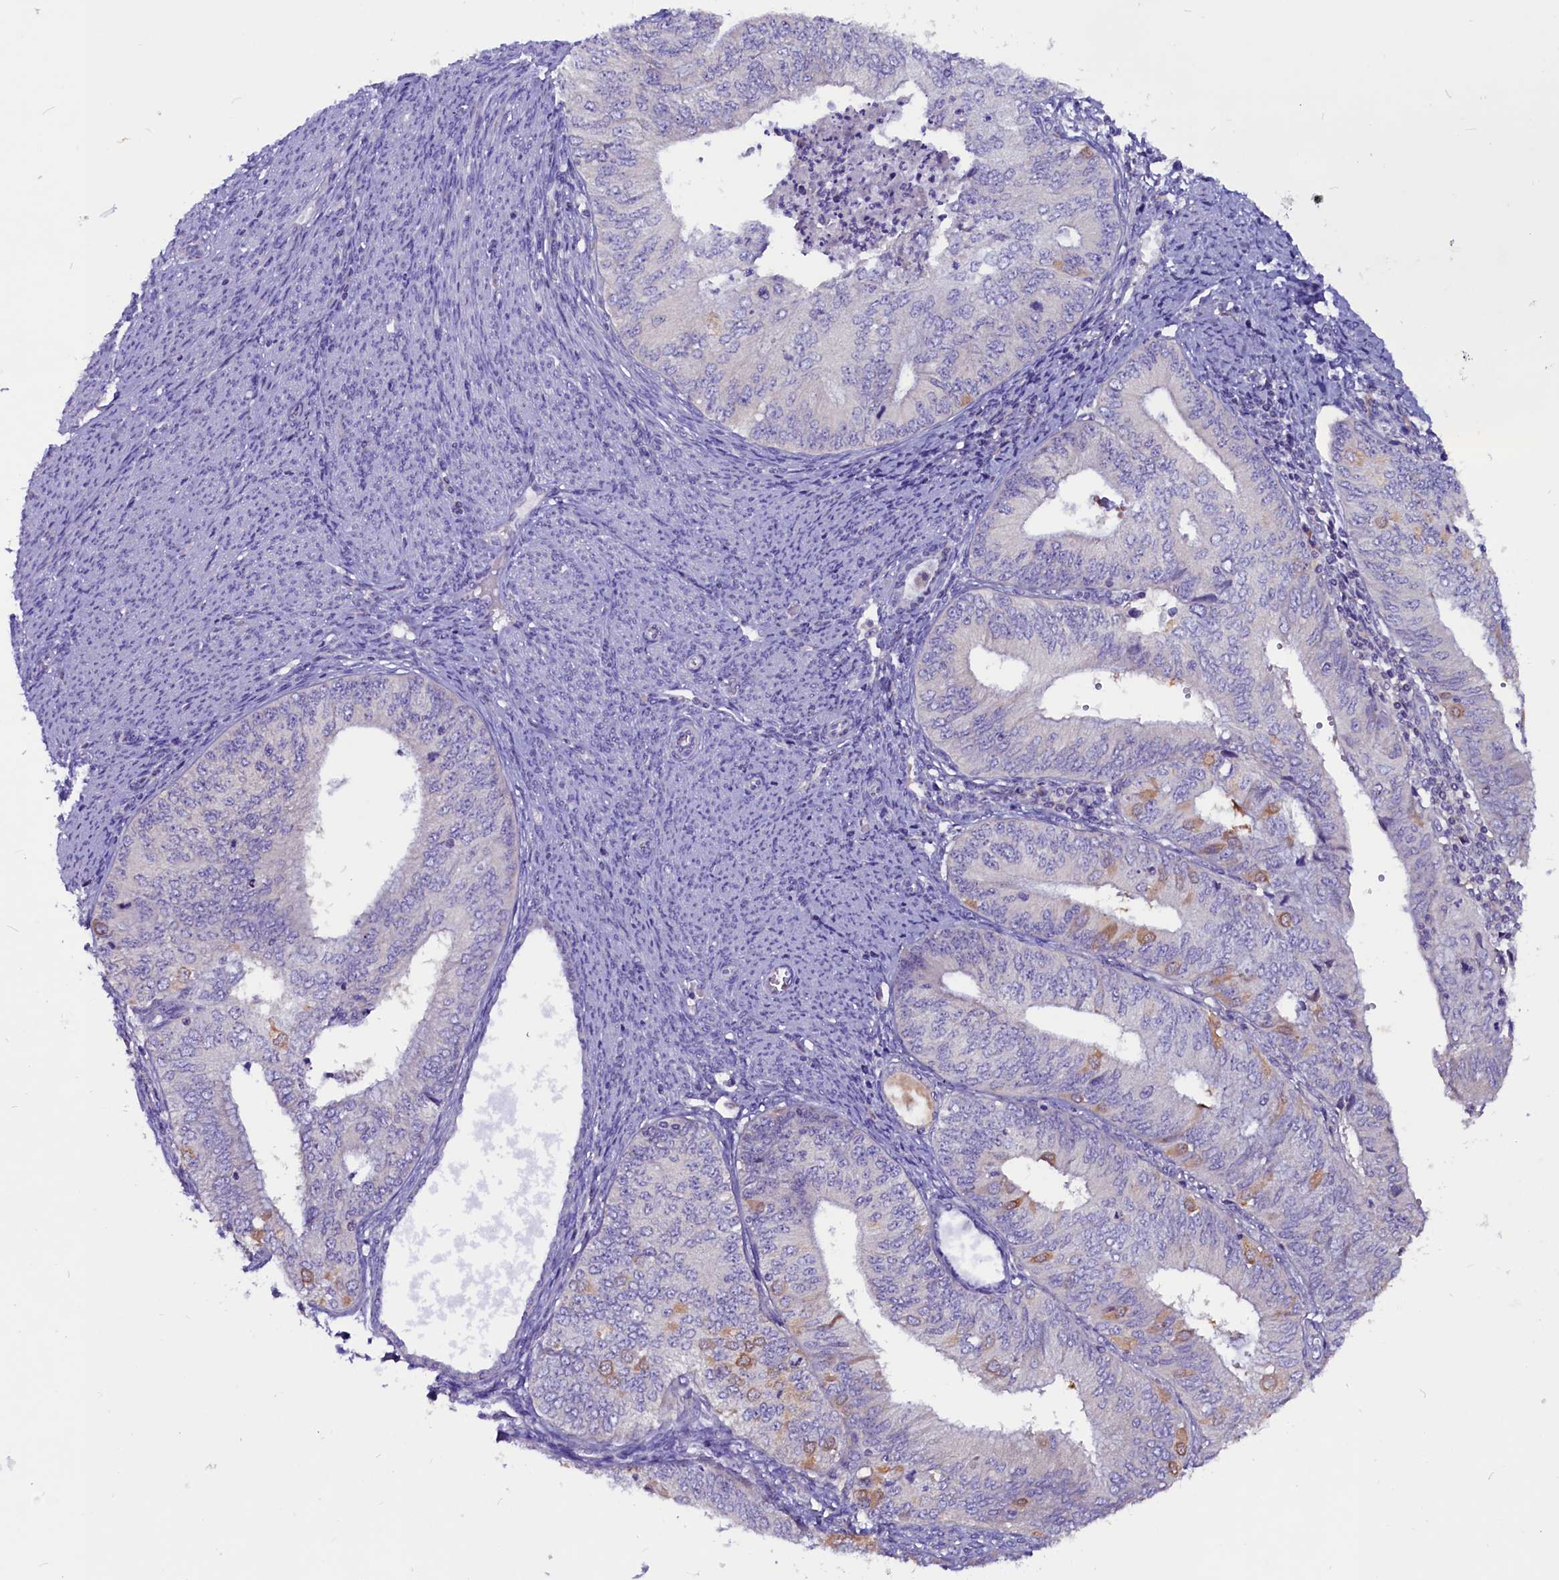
{"staining": {"intensity": "moderate", "quantity": "<25%", "location": "cytoplasmic/membranous"}, "tissue": "endometrial cancer", "cell_type": "Tumor cells", "image_type": "cancer", "snomed": [{"axis": "morphology", "description": "Adenocarcinoma, NOS"}, {"axis": "topography", "description": "Endometrium"}], "caption": "The immunohistochemical stain highlights moderate cytoplasmic/membranous staining in tumor cells of endometrial adenocarcinoma tissue. (Brightfield microscopy of DAB IHC at high magnification).", "gene": "CCBE1", "patient": {"sex": "female", "age": 68}}